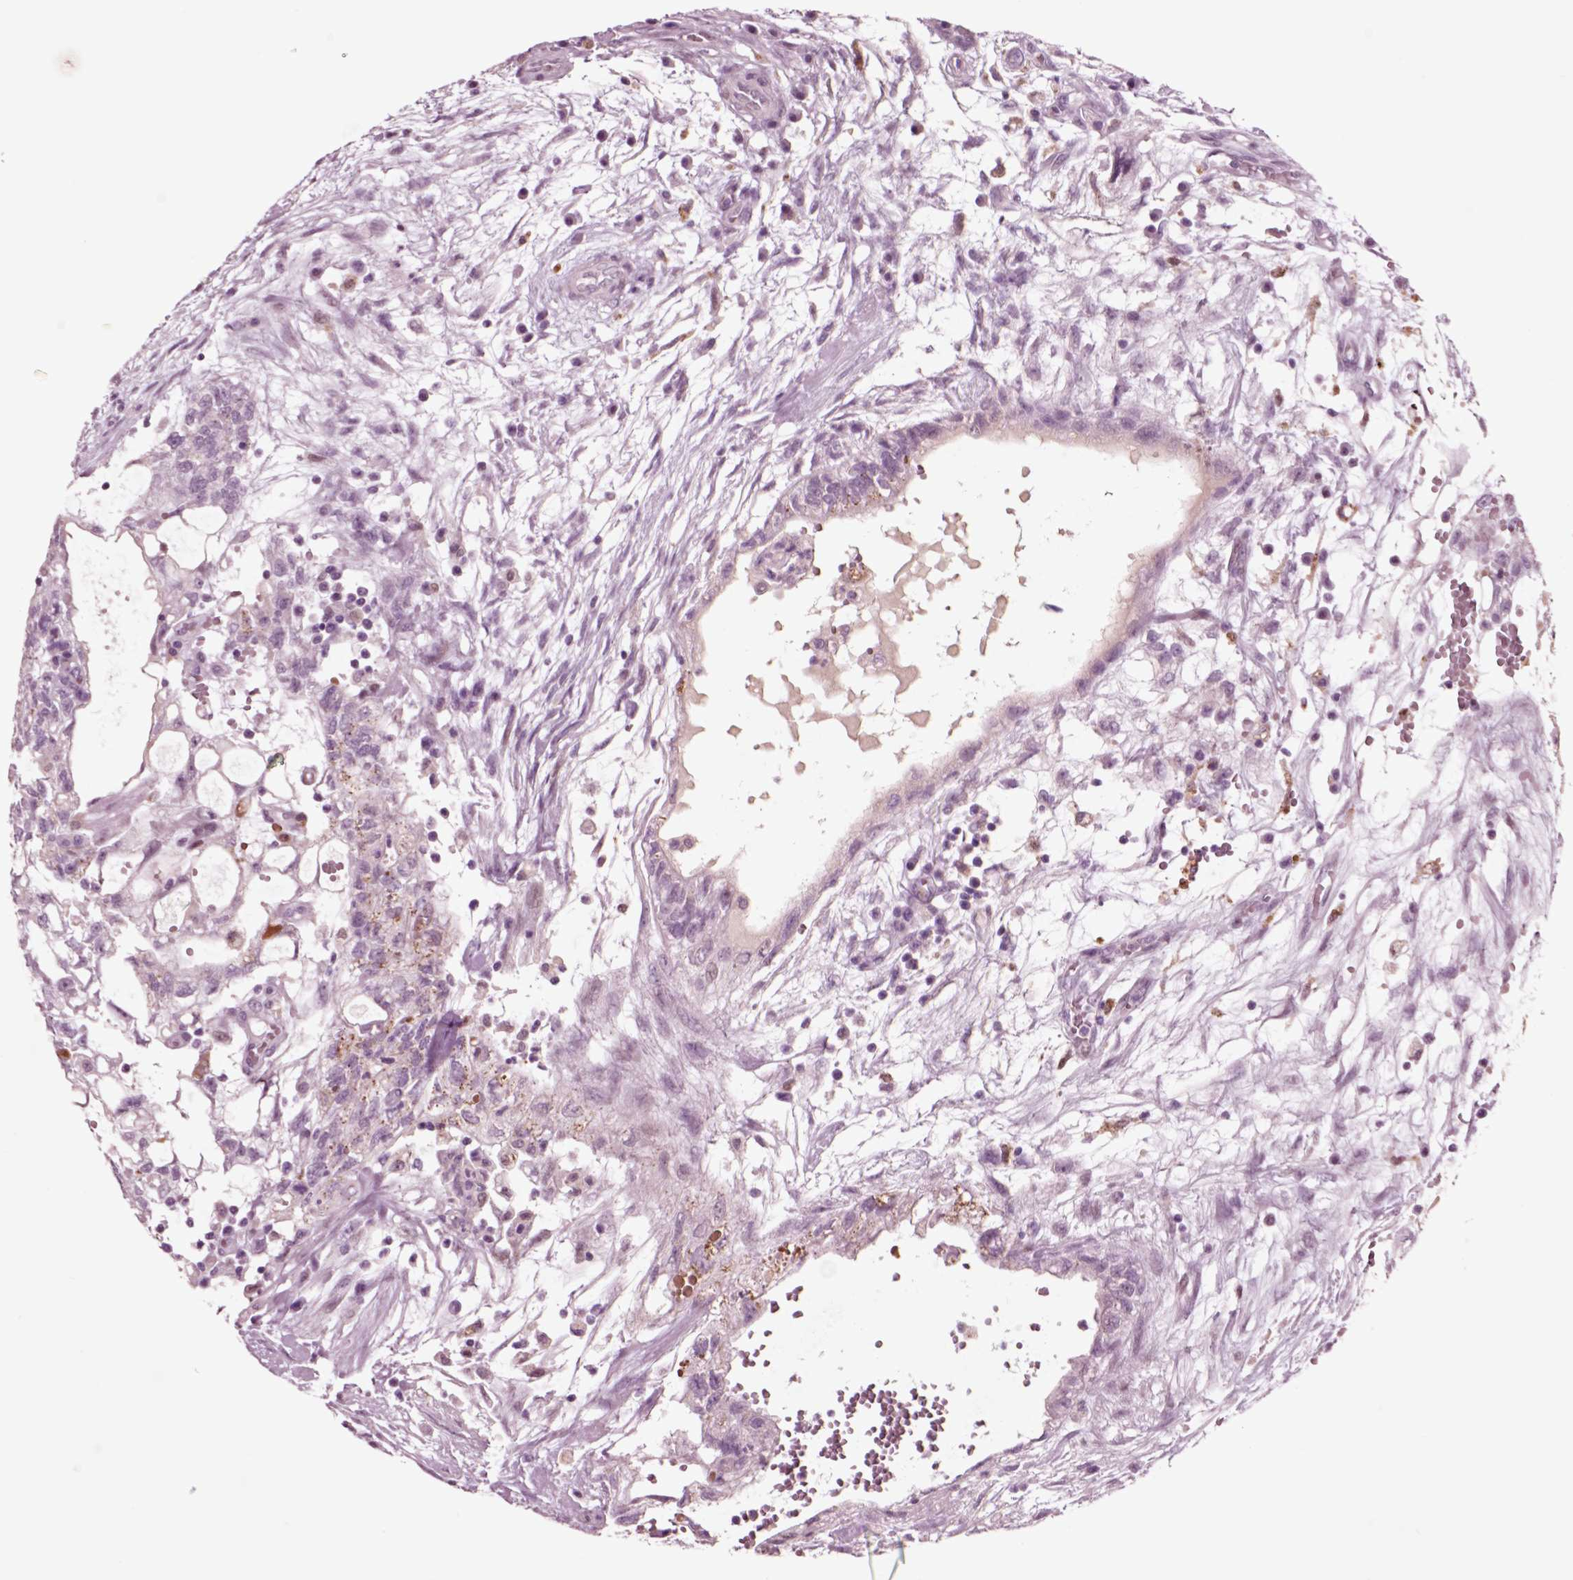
{"staining": {"intensity": "negative", "quantity": "none", "location": "none"}, "tissue": "testis cancer", "cell_type": "Tumor cells", "image_type": "cancer", "snomed": [{"axis": "morphology", "description": "Normal tissue, NOS"}, {"axis": "morphology", "description": "Carcinoma, Embryonal, NOS"}, {"axis": "topography", "description": "Testis"}, {"axis": "topography", "description": "Epididymis"}], "caption": "Testis cancer (embryonal carcinoma) was stained to show a protein in brown. There is no significant positivity in tumor cells.", "gene": "CHGB", "patient": {"sex": "male", "age": 32}}